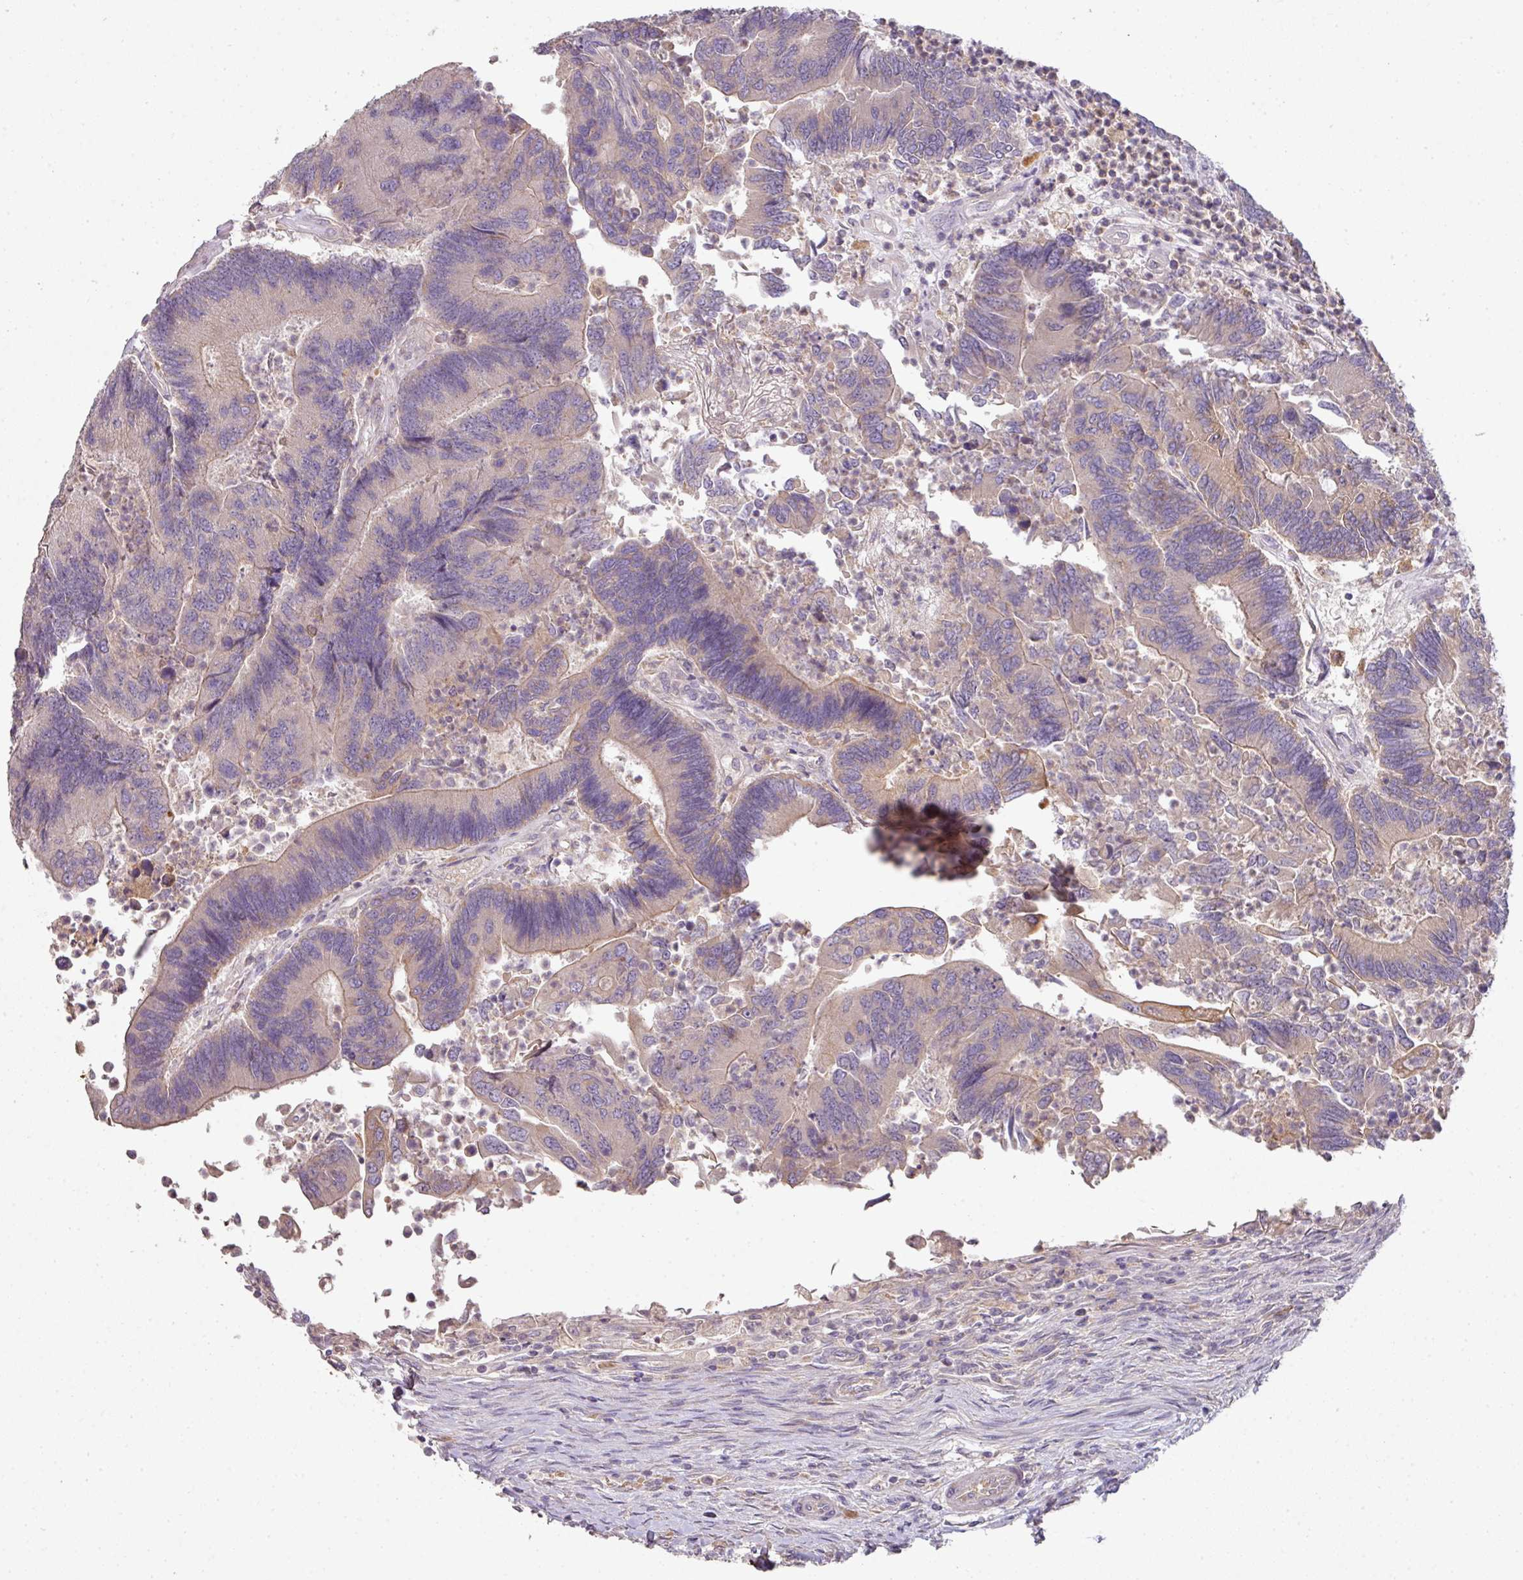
{"staining": {"intensity": "weak", "quantity": "<25%", "location": "cytoplasmic/membranous"}, "tissue": "colorectal cancer", "cell_type": "Tumor cells", "image_type": "cancer", "snomed": [{"axis": "morphology", "description": "Adenocarcinoma, NOS"}, {"axis": "topography", "description": "Colon"}], "caption": "Immunohistochemistry of colorectal cancer displays no expression in tumor cells.", "gene": "ZNF266", "patient": {"sex": "female", "age": 67}}